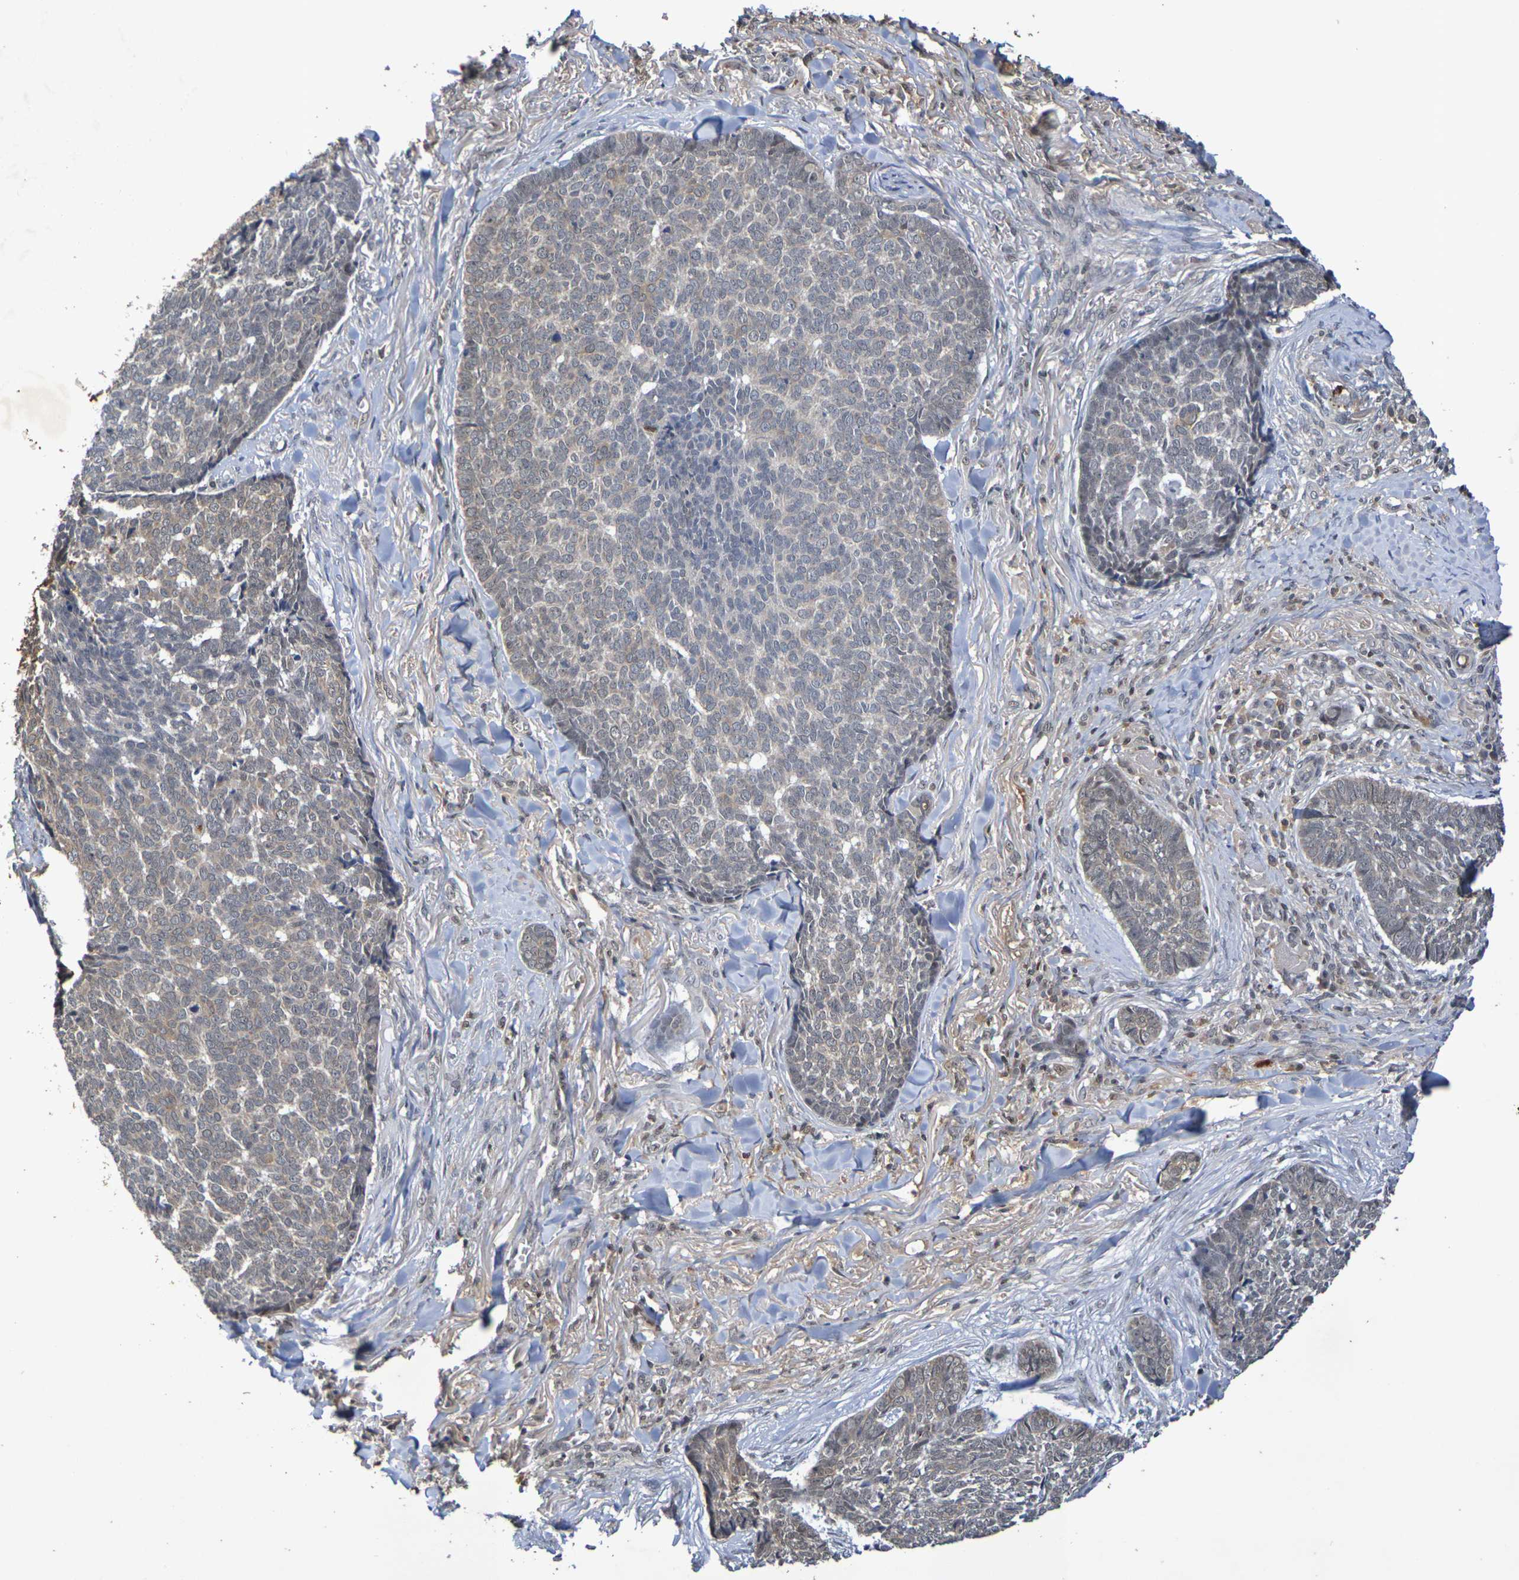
{"staining": {"intensity": "weak", "quantity": "25%-75%", "location": "cytoplasmic/membranous"}, "tissue": "skin cancer", "cell_type": "Tumor cells", "image_type": "cancer", "snomed": [{"axis": "morphology", "description": "Basal cell carcinoma"}, {"axis": "topography", "description": "Skin"}], "caption": "About 25%-75% of tumor cells in skin cancer (basal cell carcinoma) show weak cytoplasmic/membranous protein staining as visualized by brown immunohistochemical staining.", "gene": "TERF2", "patient": {"sex": "male", "age": 84}}